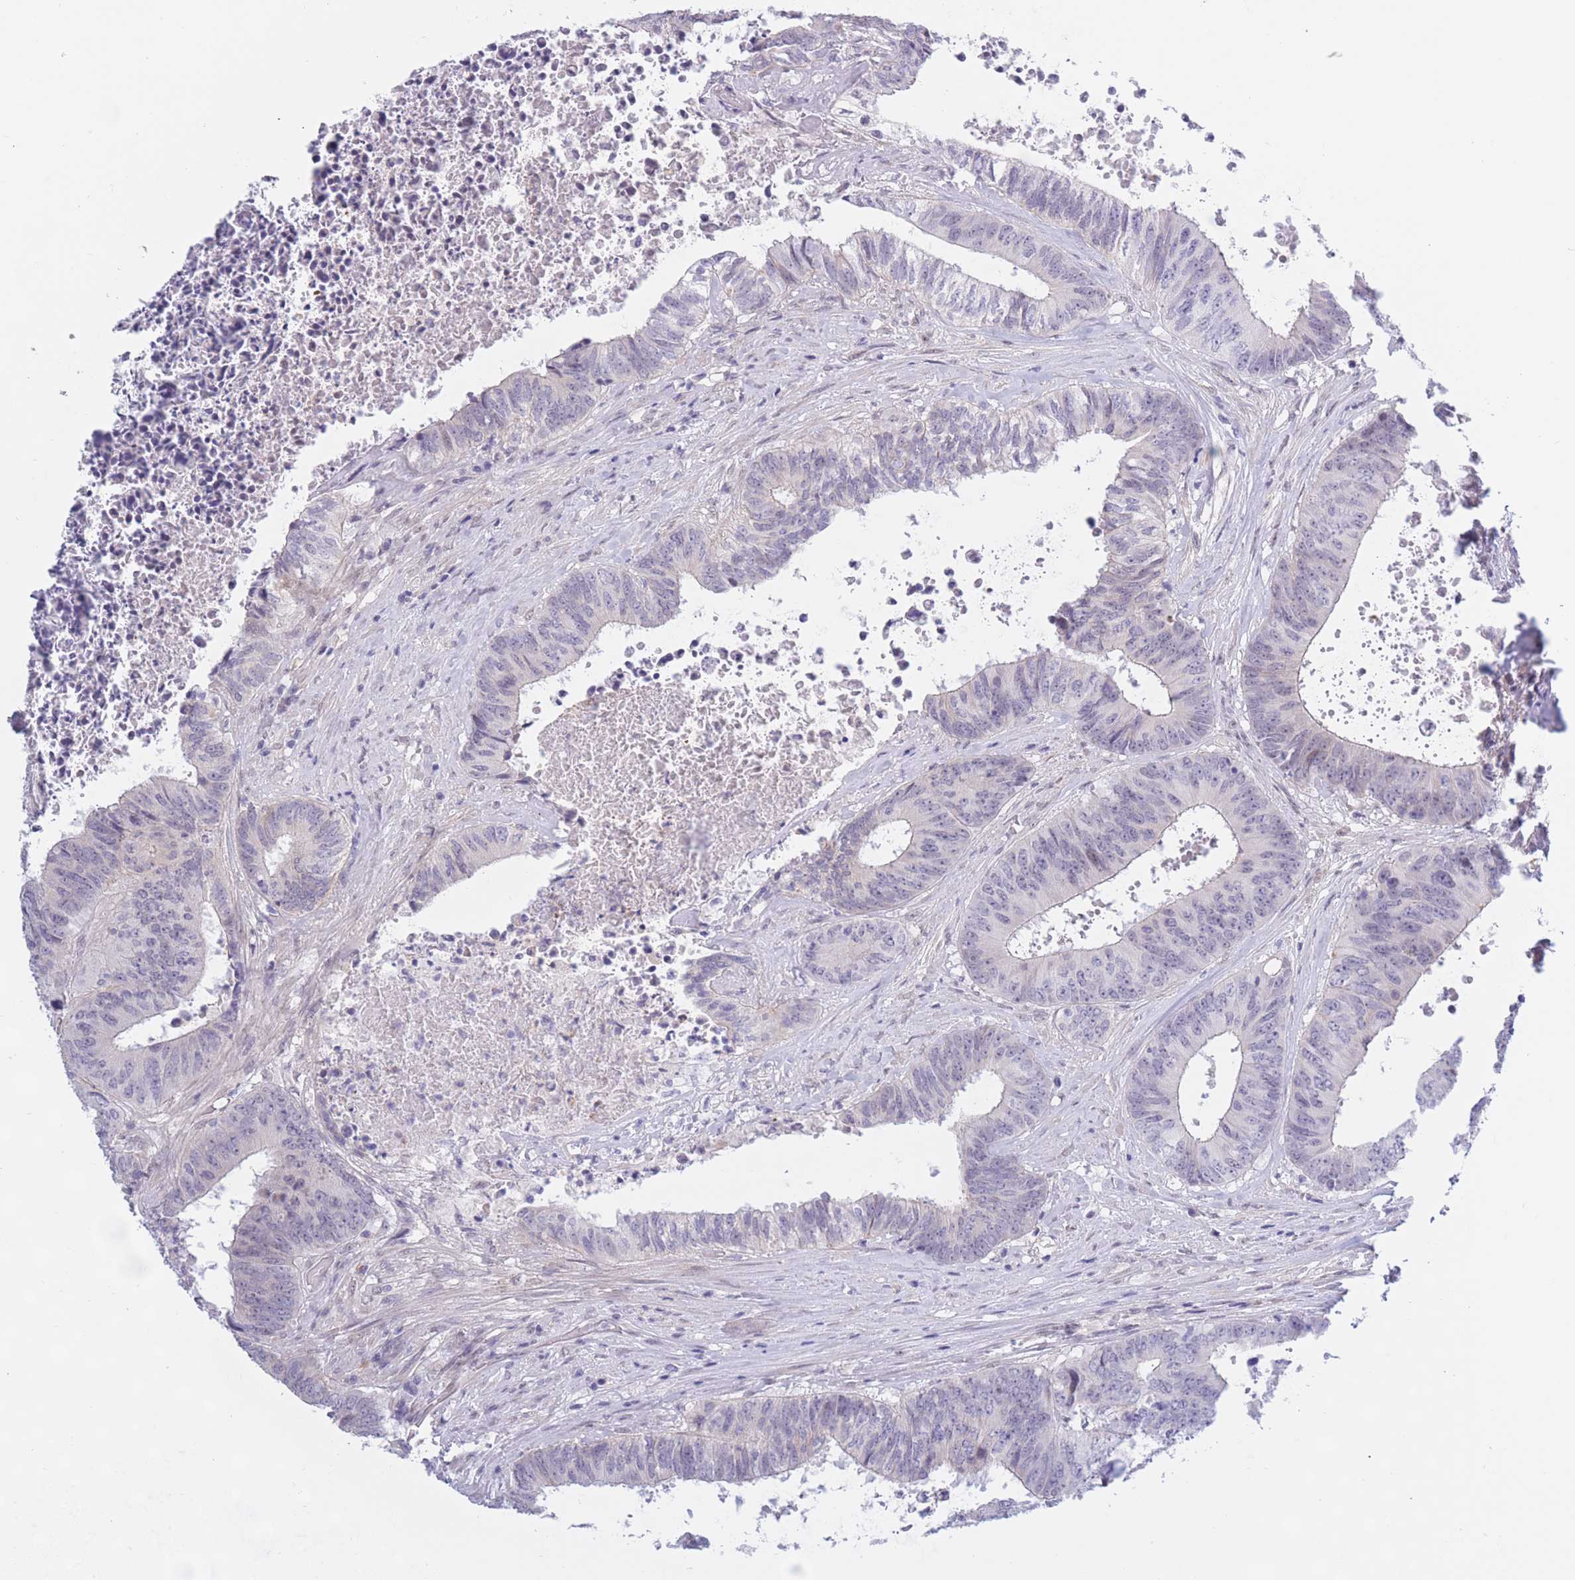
{"staining": {"intensity": "negative", "quantity": "none", "location": "none"}, "tissue": "colorectal cancer", "cell_type": "Tumor cells", "image_type": "cancer", "snomed": [{"axis": "morphology", "description": "Adenocarcinoma, NOS"}, {"axis": "topography", "description": "Rectum"}], "caption": "DAB (3,3'-diaminobenzidine) immunohistochemical staining of human adenocarcinoma (colorectal) demonstrates no significant expression in tumor cells.", "gene": "PODXL", "patient": {"sex": "male", "age": 72}}